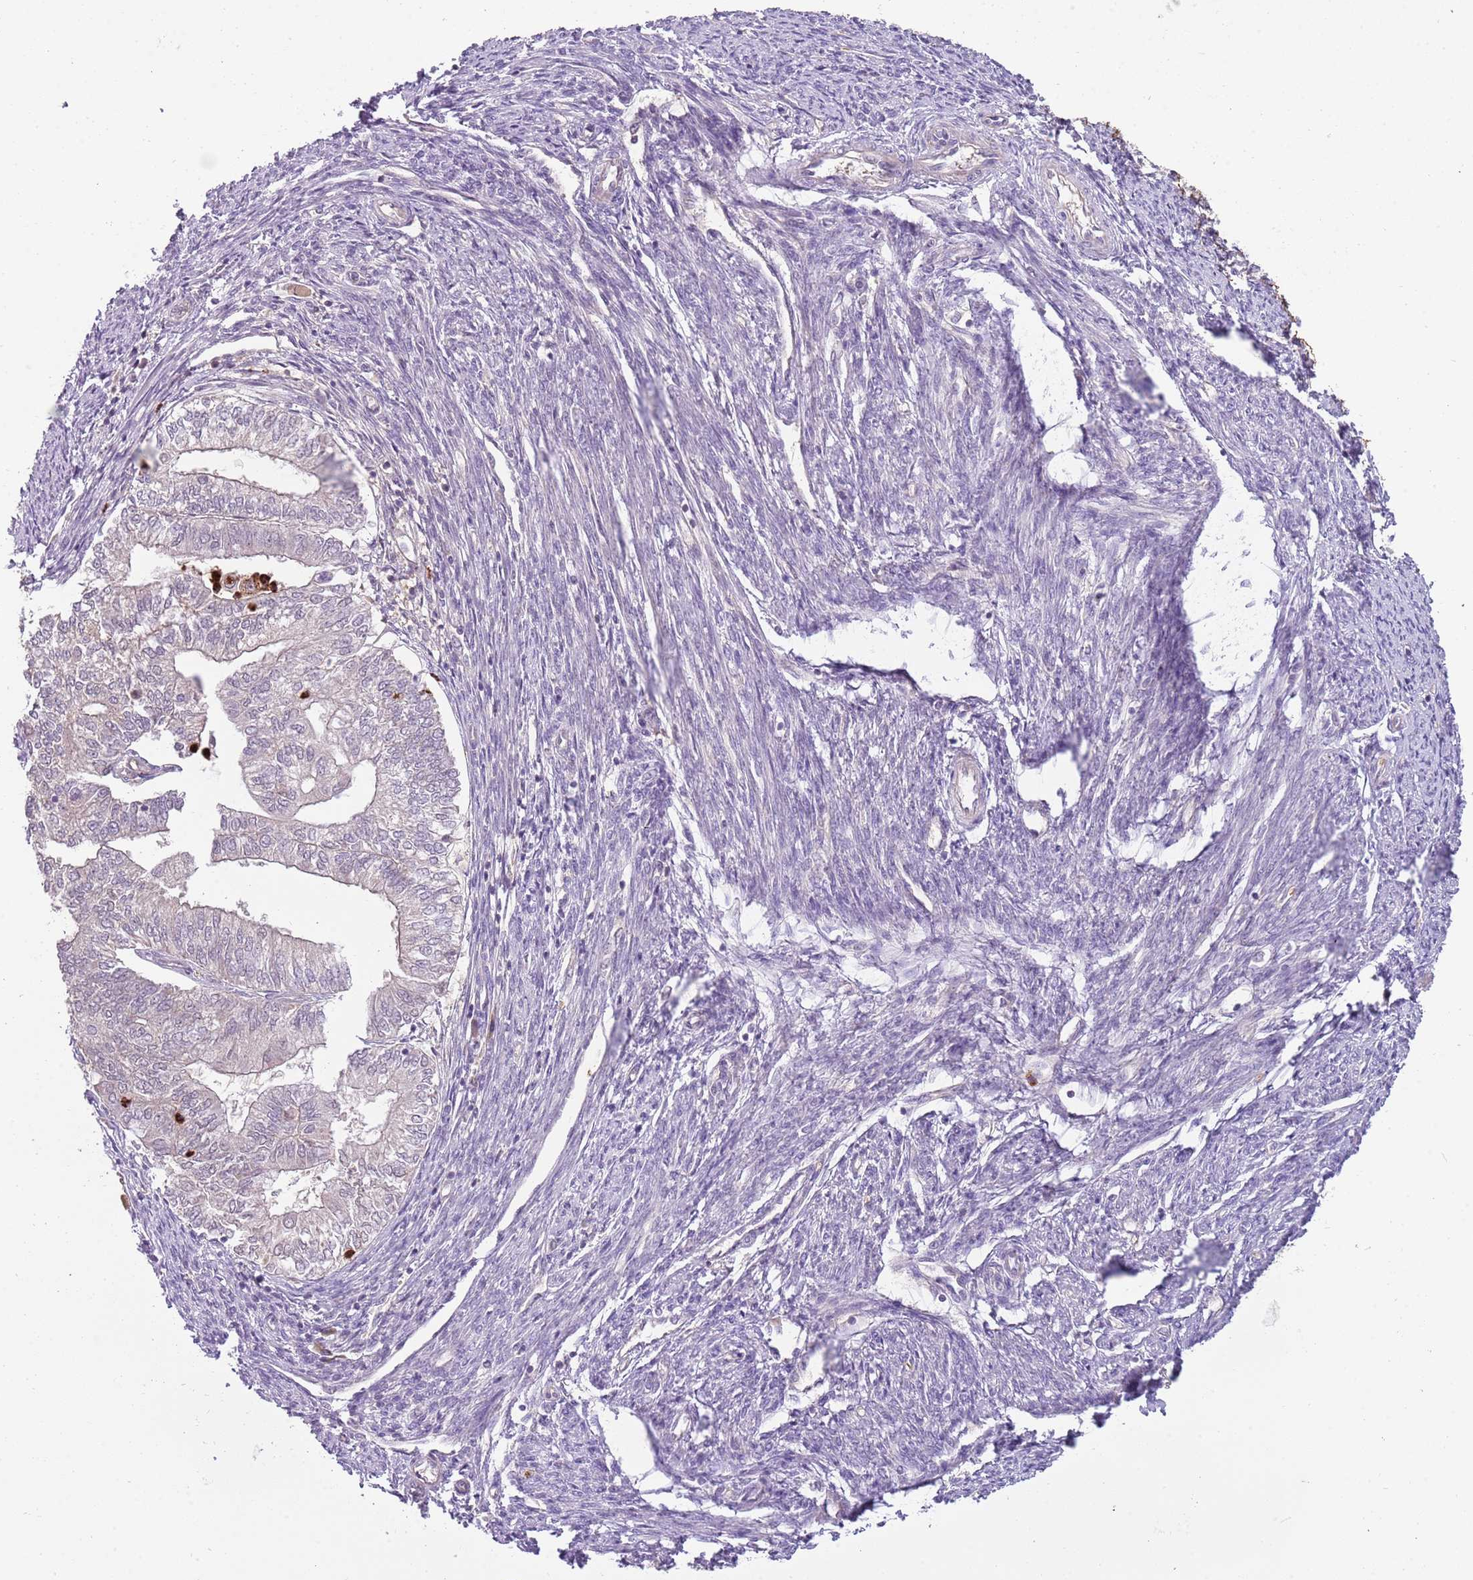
{"staining": {"intensity": "negative", "quantity": "none", "location": "none"}, "tissue": "smooth muscle", "cell_type": "Smooth muscle cells", "image_type": "normal", "snomed": [{"axis": "morphology", "description": "Normal tissue, NOS"}, {"axis": "topography", "description": "Smooth muscle"}, {"axis": "topography", "description": "Uterus"}], "caption": "Immunohistochemistry (IHC) of benign human smooth muscle reveals no staining in smooth muscle cells. (Stains: DAB (3,3'-diaminobenzidine) immunohistochemistry with hematoxylin counter stain, Microscopy: brightfield microscopy at high magnification).", "gene": "NBPF4", "patient": {"sex": "female", "age": 59}}